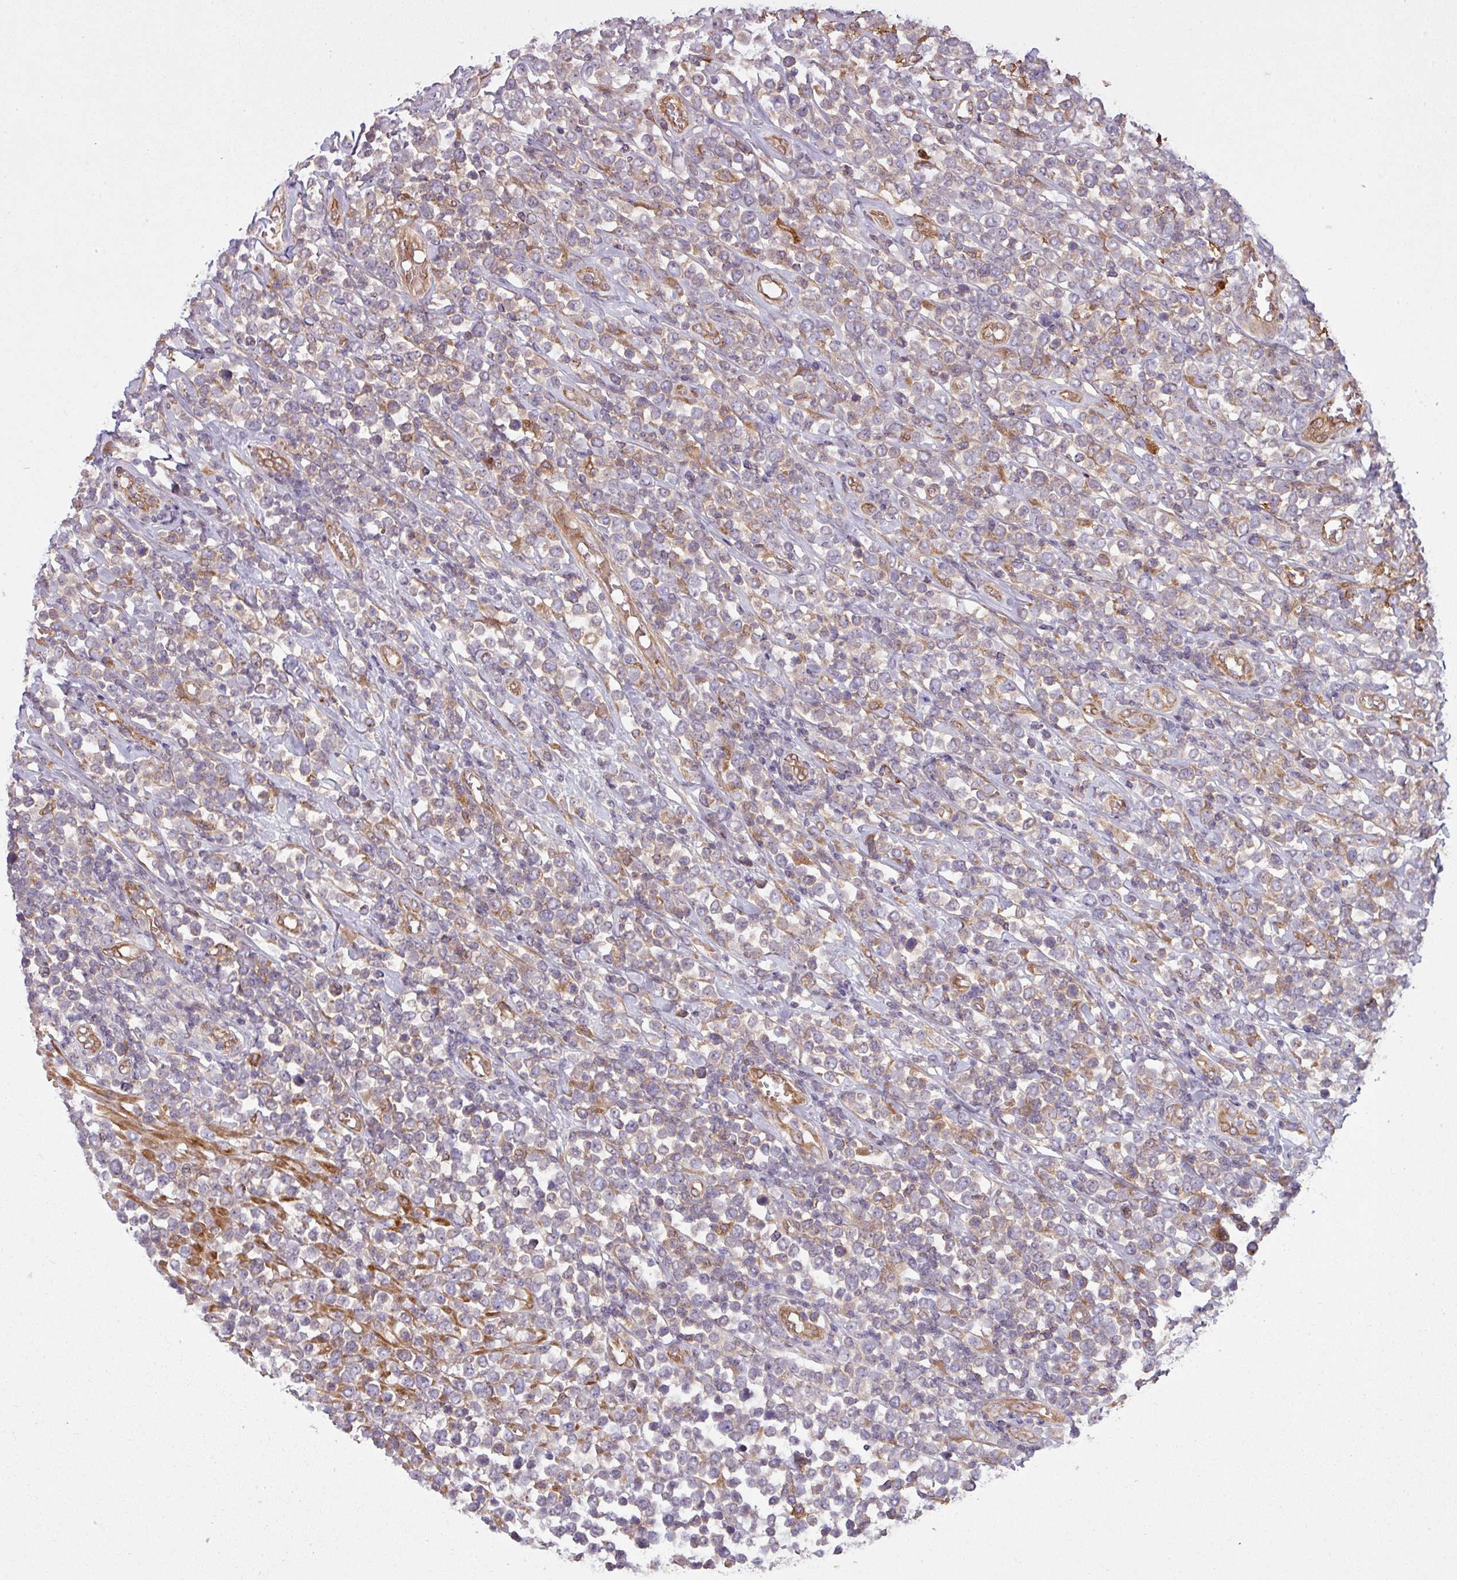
{"staining": {"intensity": "negative", "quantity": "none", "location": "none"}, "tissue": "lymphoma", "cell_type": "Tumor cells", "image_type": "cancer", "snomed": [{"axis": "morphology", "description": "Malignant lymphoma, non-Hodgkin's type, High grade"}, {"axis": "topography", "description": "Soft tissue"}], "caption": "Immunohistochemistry (IHC) of human lymphoma exhibits no expression in tumor cells. (Stains: DAB immunohistochemistry with hematoxylin counter stain, Microscopy: brightfield microscopy at high magnification).", "gene": "SNRNP25", "patient": {"sex": "female", "age": 56}}